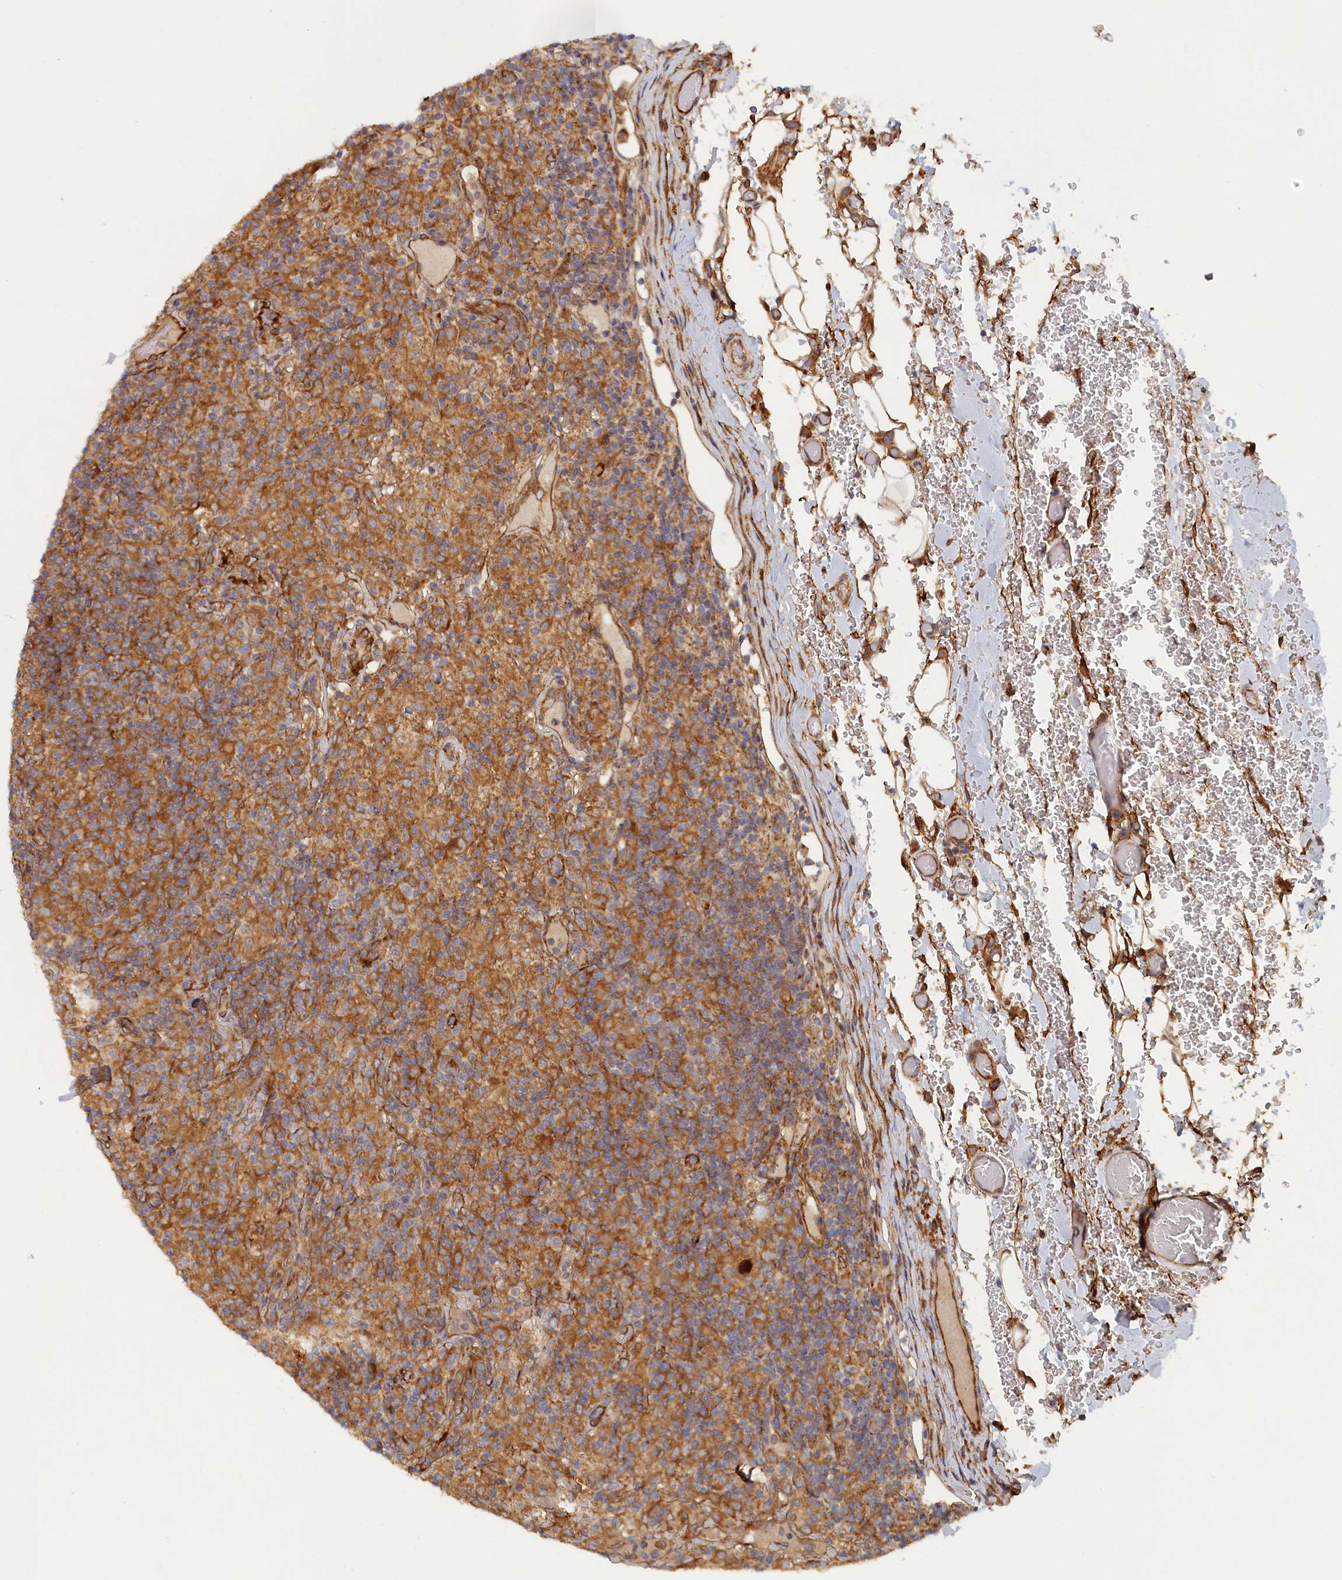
{"staining": {"intensity": "moderate", "quantity": ">75%", "location": "cytoplasmic/membranous"}, "tissue": "lymphoma", "cell_type": "Tumor cells", "image_type": "cancer", "snomed": [{"axis": "morphology", "description": "Hodgkin's disease, NOS"}, {"axis": "topography", "description": "Lymph node"}], "caption": "Tumor cells demonstrate medium levels of moderate cytoplasmic/membranous positivity in approximately >75% of cells in human lymphoma. The staining was performed using DAB to visualize the protein expression in brown, while the nuclei were stained in blue with hematoxylin (Magnification: 20x).", "gene": "TMEM196", "patient": {"sex": "male", "age": 70}}